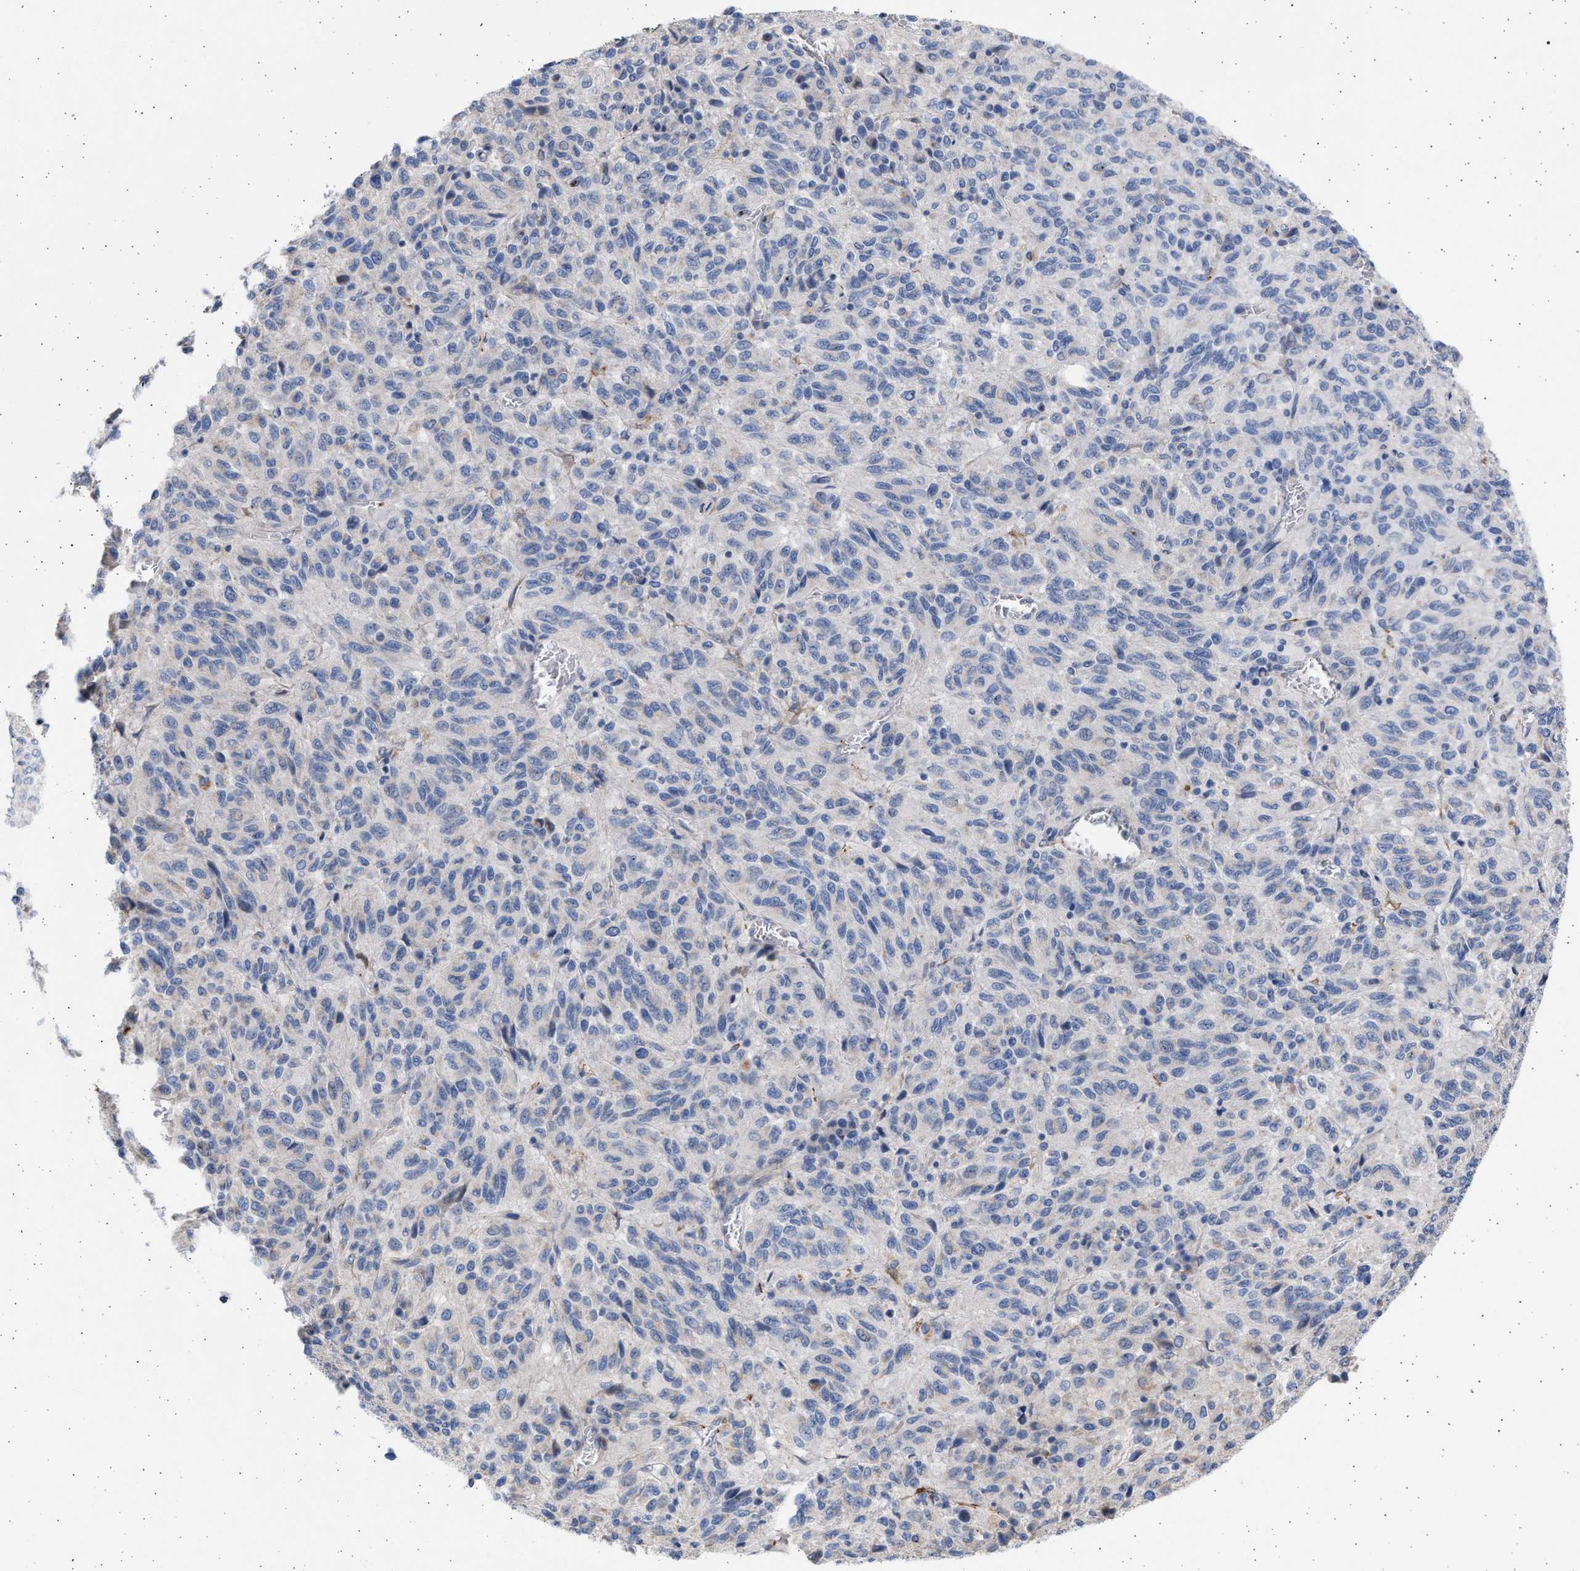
{"staining": {"intensity": "negative", "quantity": "none", "location": "none"}, "tissue": "melanoma", "cell_type": "Tumor cells", "image_type": "cancer", "snomed": [{"axis": "morphology", "description": "Malignant melanoma, Metastatic site"}, {"axis": "topography", "description": "Lung"}], "caption": "The histopathology image reveals no significant staining in tumor cells of malignant melanoma (metastatic site). (DAB immunohistochemistry (IHC) visualized using brightfield microscopy, high magnification).", "gene": "NBR1", "patient": {"sex": "male", "age": 64}}